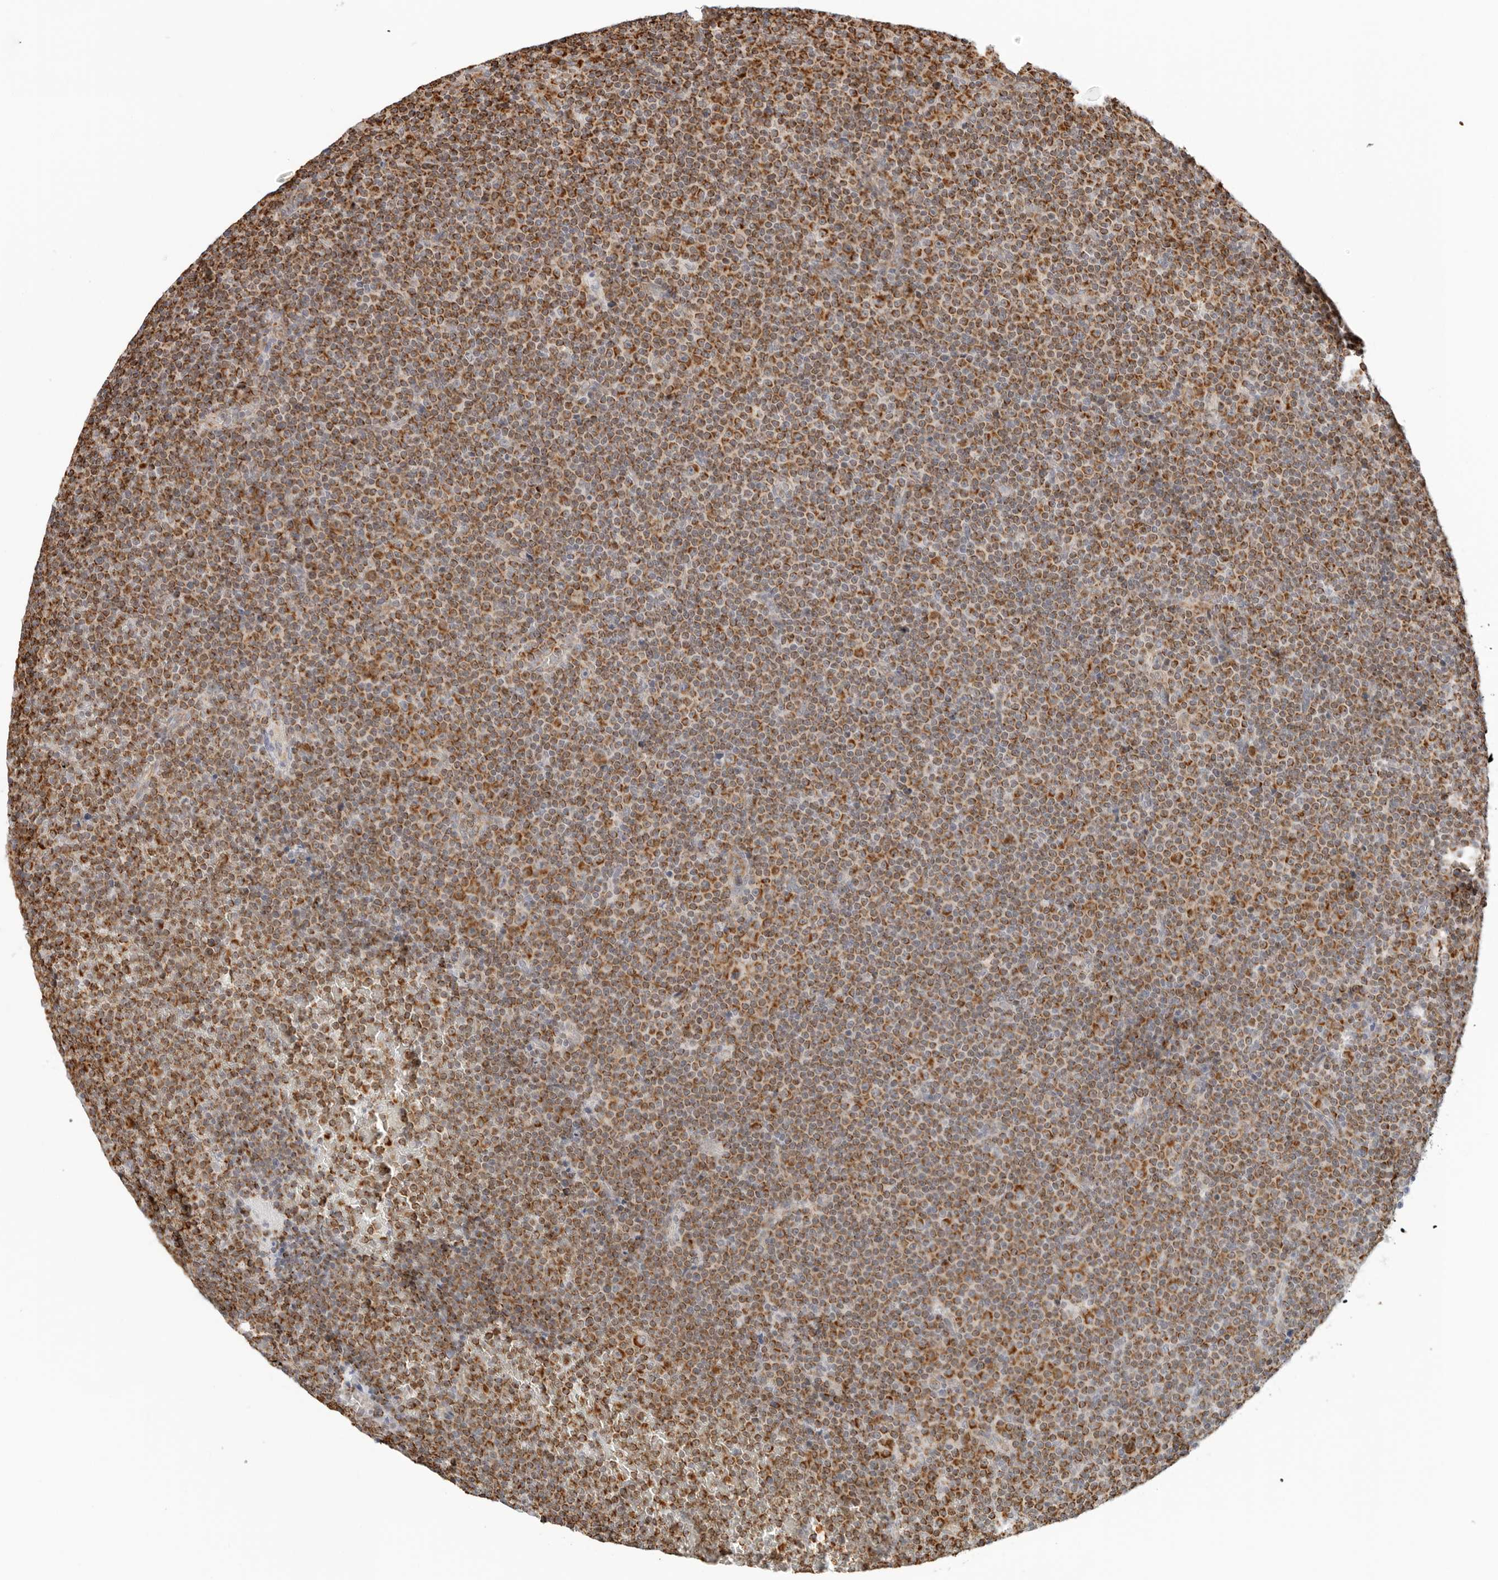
{"staining": {"intensity": "strong", "quantity": ">75%", "location": "cytoplasmic/membranous"}, "tissue": "lymphoma", "cell_type": "Tumor cells", "image_type": "cancer", "snomed": [{"axis": "morphology", "description": "Malignant lymphoma, non-Hodgkin's type, Low grade"}, {"axis": "topography", "description": "Lymph node"}], "caption": "Lymphoma stained with immunohistochemistry exhibits strong cytoplasmic/membranous staining in about >75% of tumor cells. (Brightfield microscopy of DAB IHC at high magnification).", "gene": "RC3H1", "patient": {"sex": "female", "age": 67}}